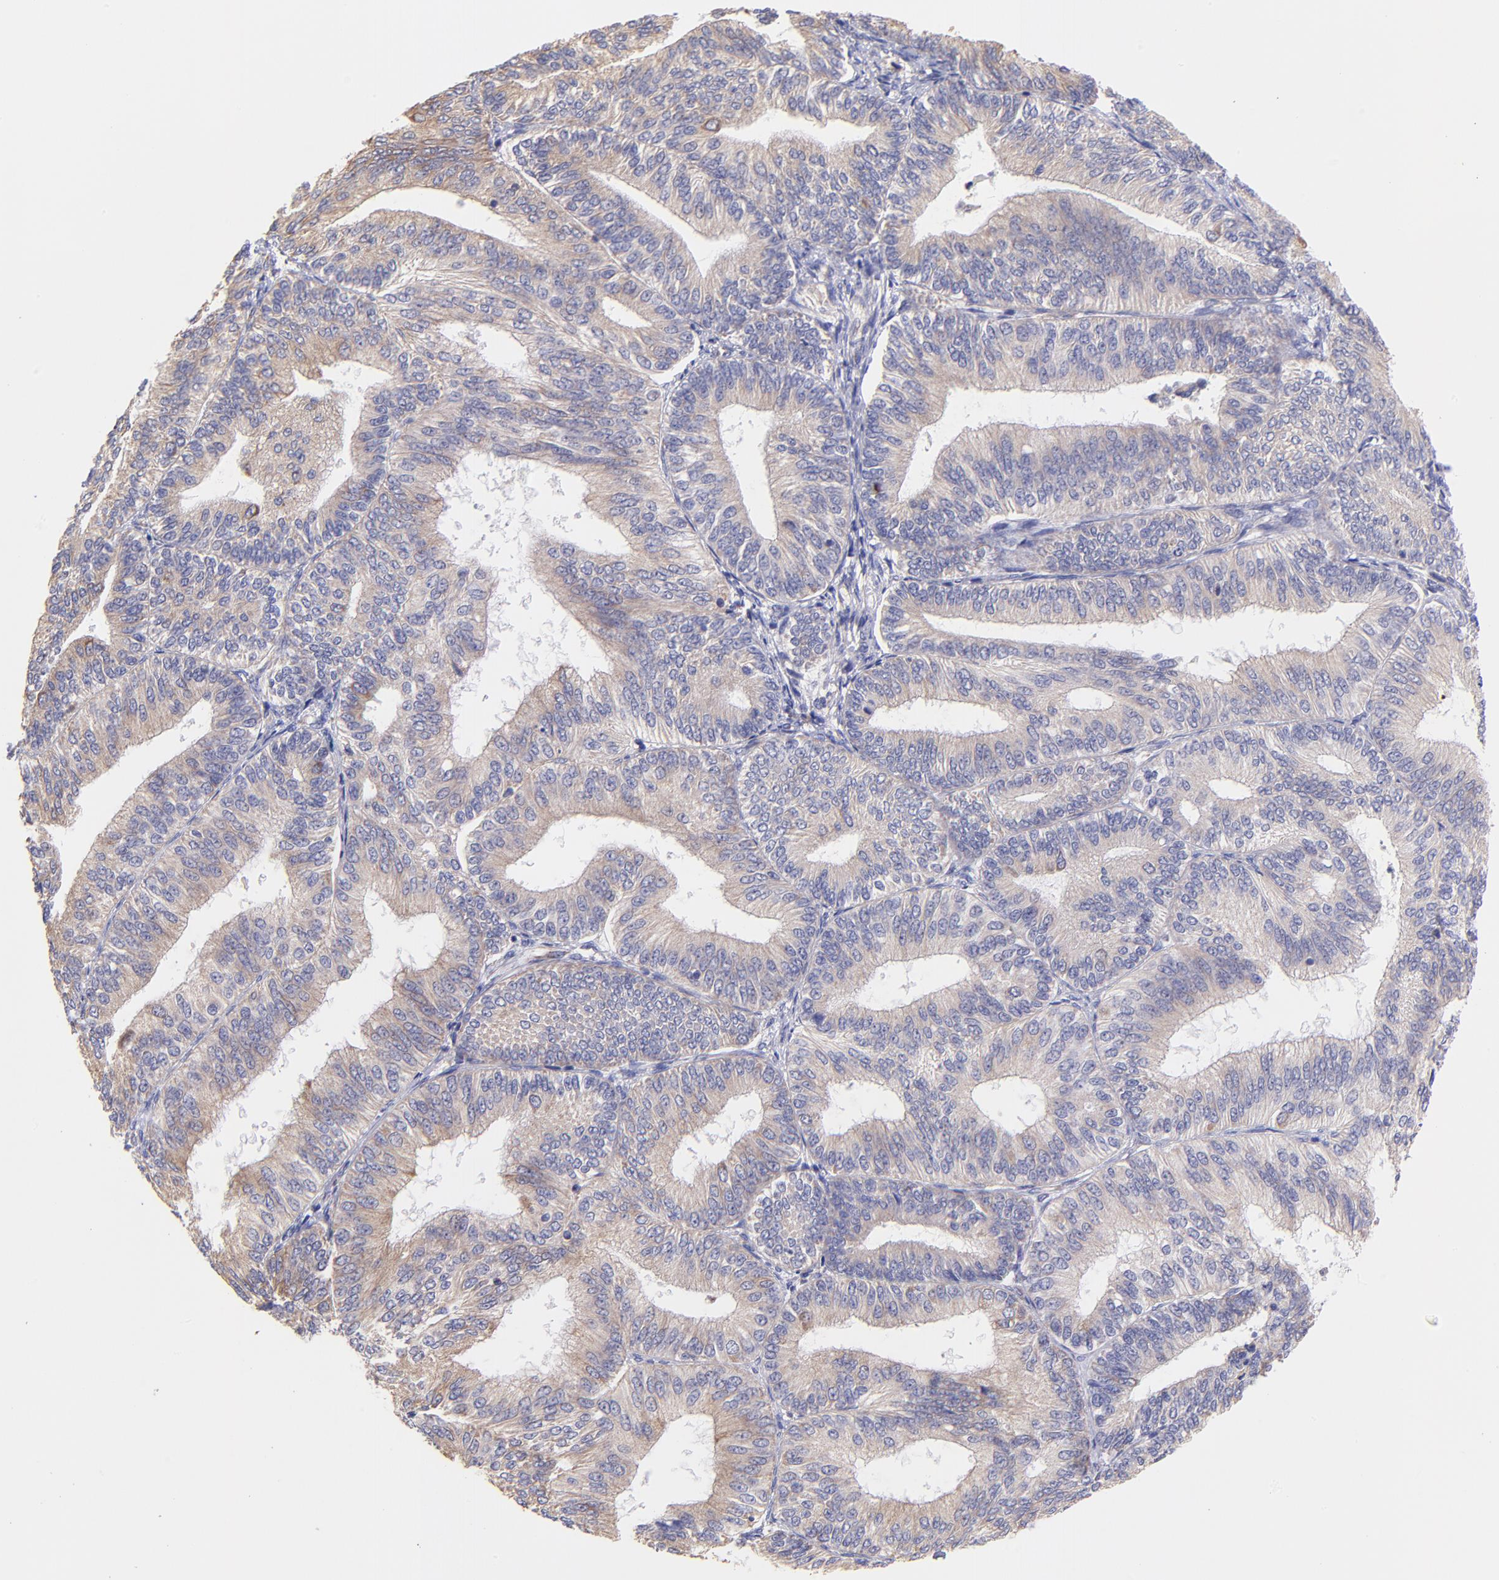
{"staining": {"intensity": "weak", "quantity": ">75%", "location": "cytoplasmic/membranous"}, "tissue": "endometrial cancer", "cell_type": "Tumor cells", "image_type": "cancer", "snomed": [{"axis": "morphology", "description": "Adenocarcinoma, NOS"}, {"axis": "topography", "description": "Endometrium"}], "caption": "Protein expression analysis of human endometrial cancer reveals weak cytoplasmic/membranous positivity in approximately >75% of tumor cells.", "gene": "PREX1", "patient": {"sex": "female", "age": 55}}